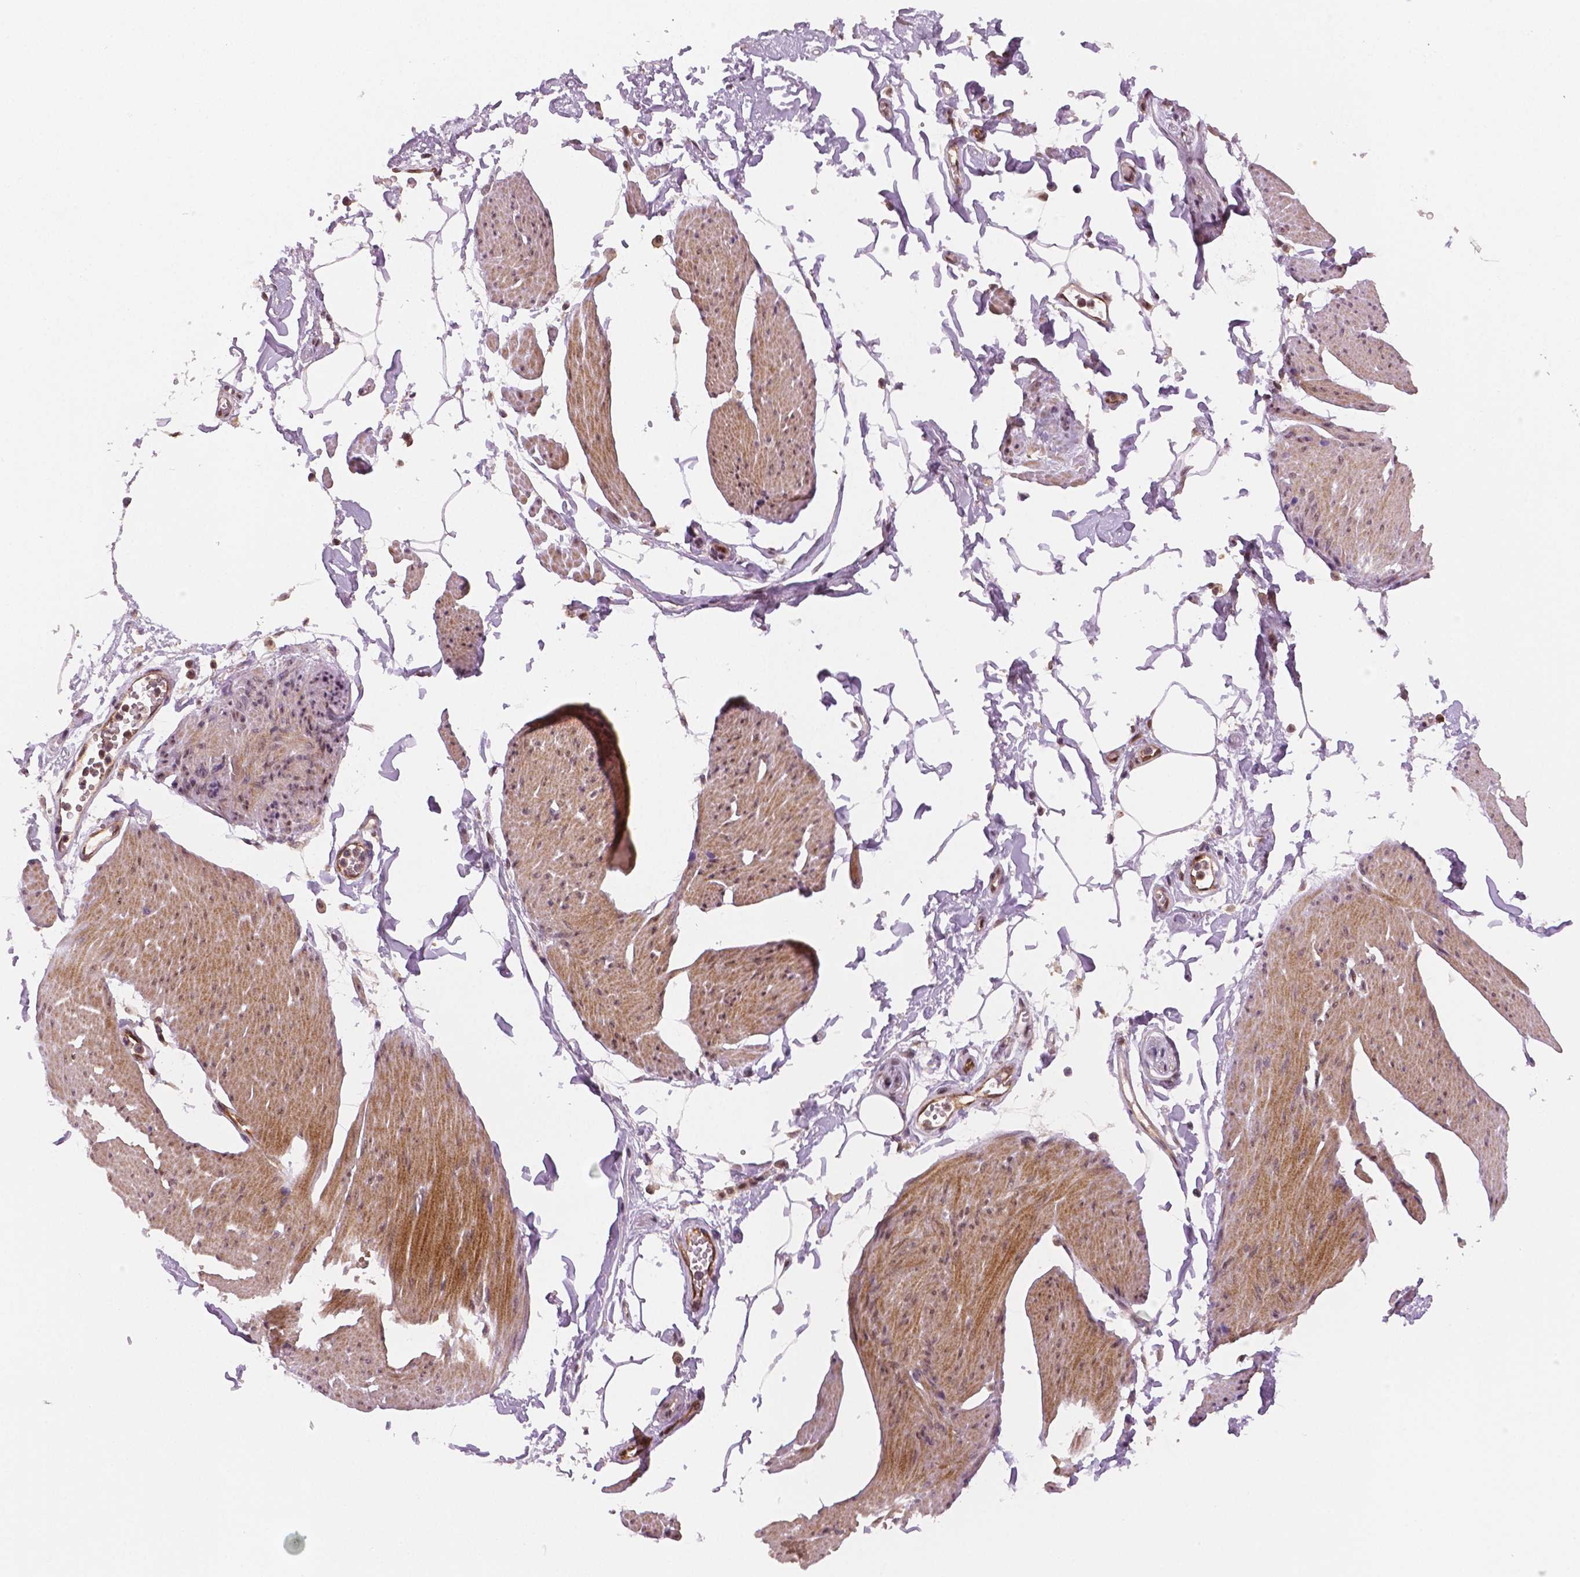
{"staining": {"intensity": "moderate", "quantity": "25%-75%", "location": "cytoplasmic/membranous"}, "tissue": "smooth muscle", "cell_type": "Smooth muscle cells", "image_type": "normal", "snomed": [{"axis": "morphology", "description": "Normal tissue, NOS"}, {"axis": "topography", "description": "Adipose tissue"}, {"axis": "topography", "description": "Smooth muscle"}, {"axis": "topography", "description": "Peripheral nerve tissue"}], "caption": "This is a micrograph of IHC staining of benign smooth muscle, which shows moderate expression in the cytoplasmic/membranous of smooth muscle cells.", "gene": "STAT3", "patient": {"sex": "male", "age": 83}}